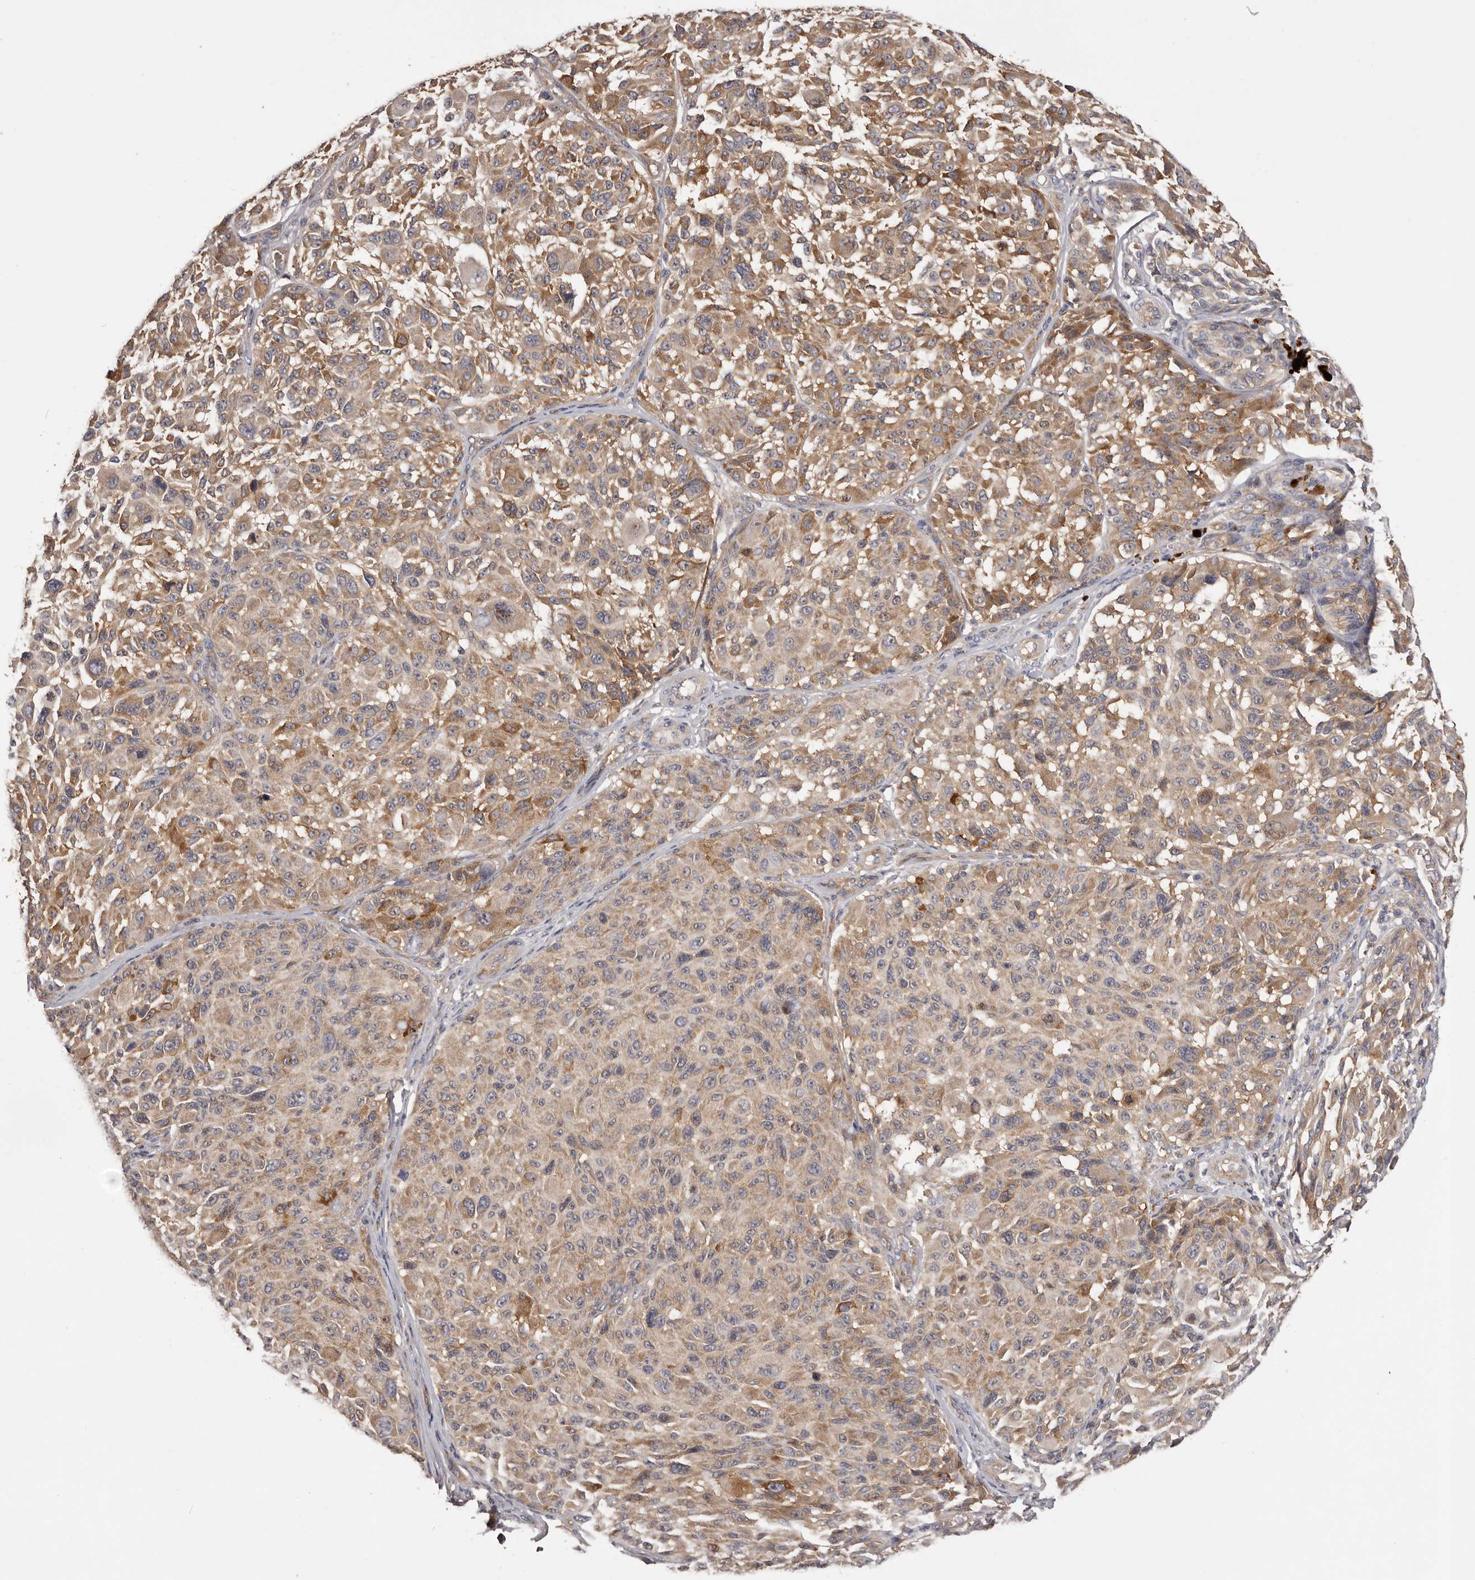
{"staining": {"intensity": "moderate", "quantity": ">75%", "location": "cytoplasmic/membranous"}, "tissue": "melanoma", "cell_type": "Tumor cells", "image_type": "cancer", "snomed": [{"axis": "morphology", "description": "Malignant melanoma, NOS"}, {"axis": "topography", "description": "Skin"}], "caption": "High-magnification brightfield microscopy of melanoma stained with DAB (3,3'-diaminobenzidine) (brown) and counterstained with hematoxylin (blue). tumor cells exhibit moderate cytoplasmic/membranous expression is appreciated in approximately>75% of cells.", "gene": "LTV1", "patient": {"sex": "male", "age": 83}}